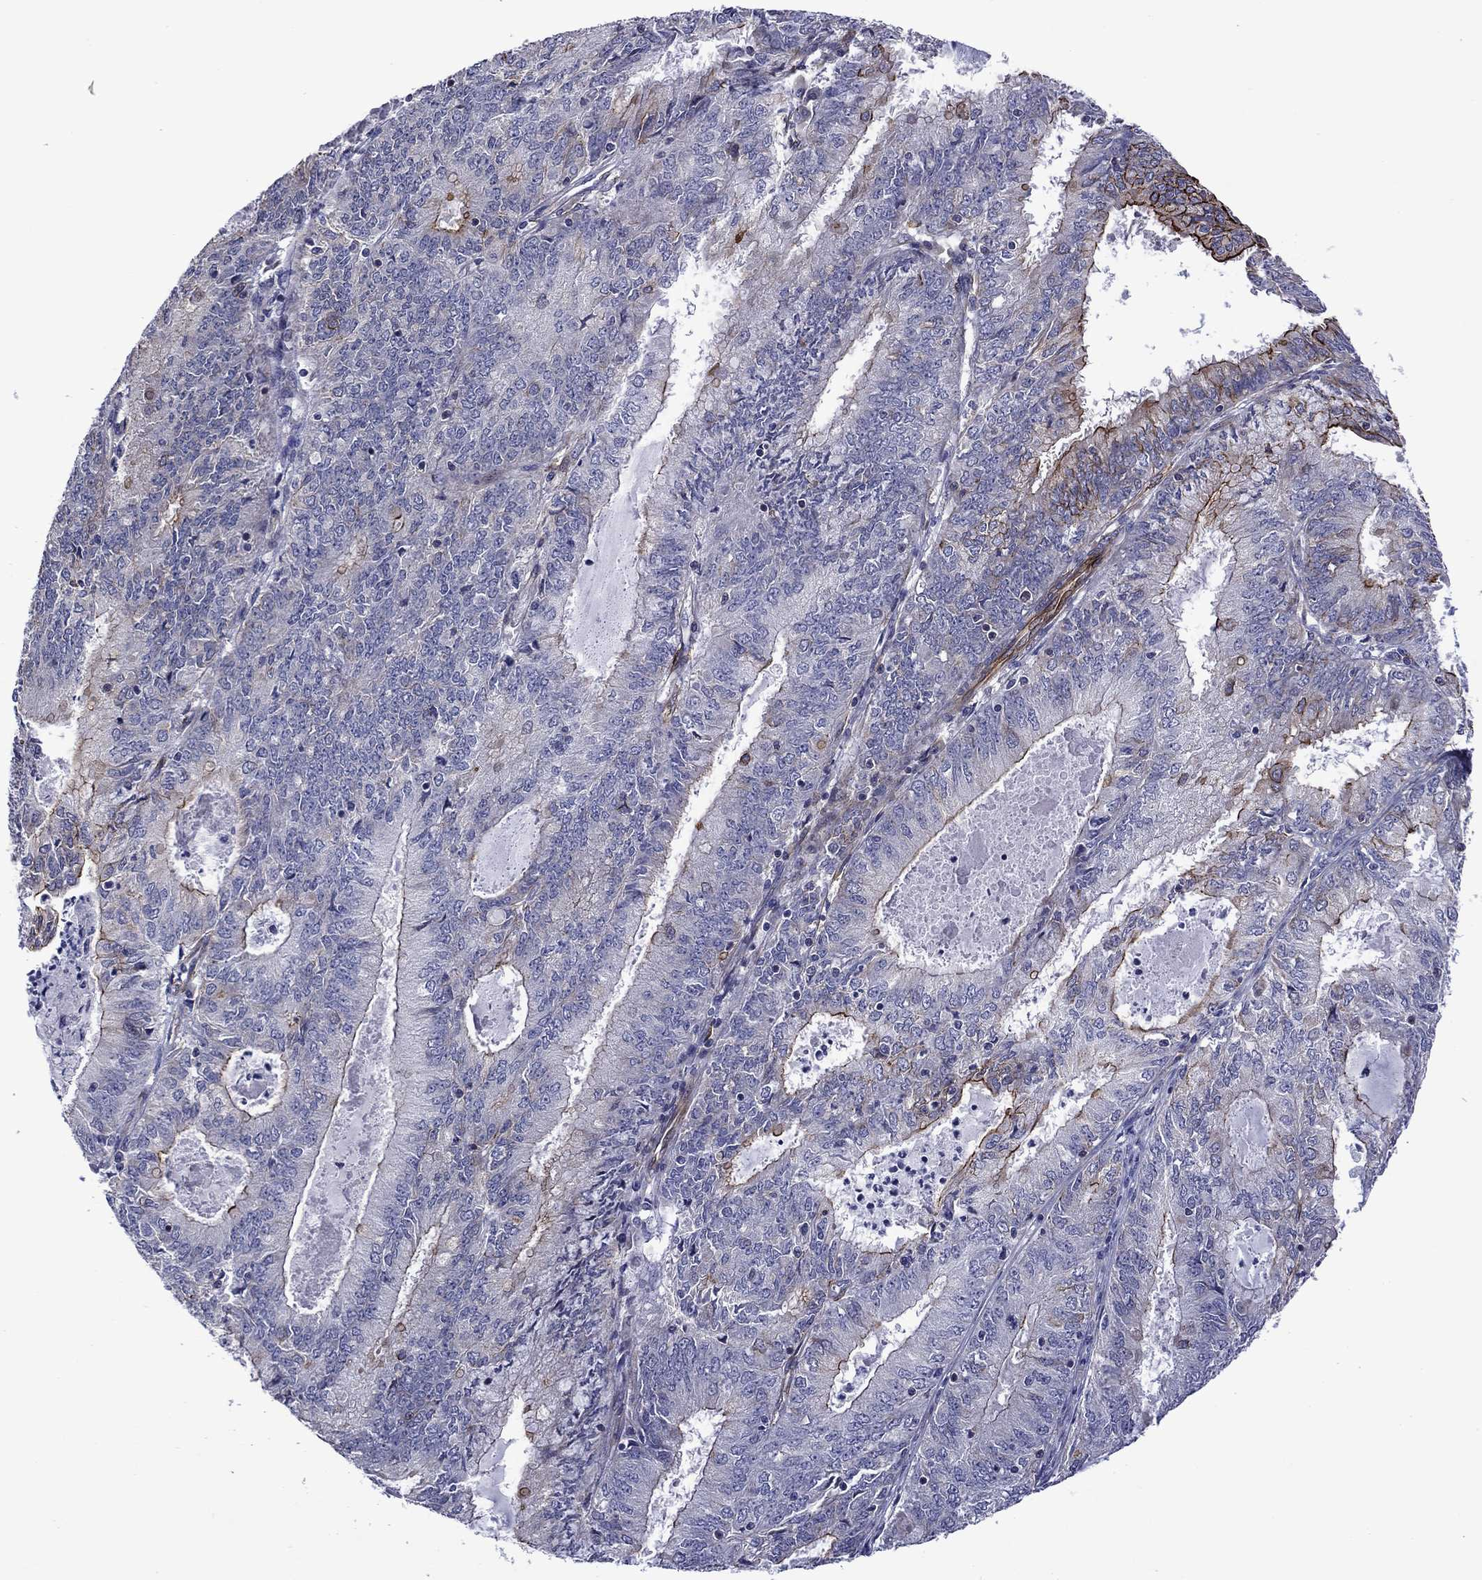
{"staining": {"intensity": "strong", "quantity": "<25%", "location": "cytoplasmic/membranous"}, "tissue": "endometrial cancer", "cell_type": "Tumor cells", "image_type": "cancer", "snomed": [{"axis": "morphology", "description": "Adenocarcinoma, NOS"}, {"axis": "topography", "description": "Endometrium"}], "caption": "A histopathology image of endometrial adenocarcinoma stained for a protein shows strong cytoplasmic/membranous brown staining in tumor cells. (DAB = brown stain, brightfield microscopy at high magnification).", "gene": "LMO7", "patient": {"sex": "female", "age": 57}}